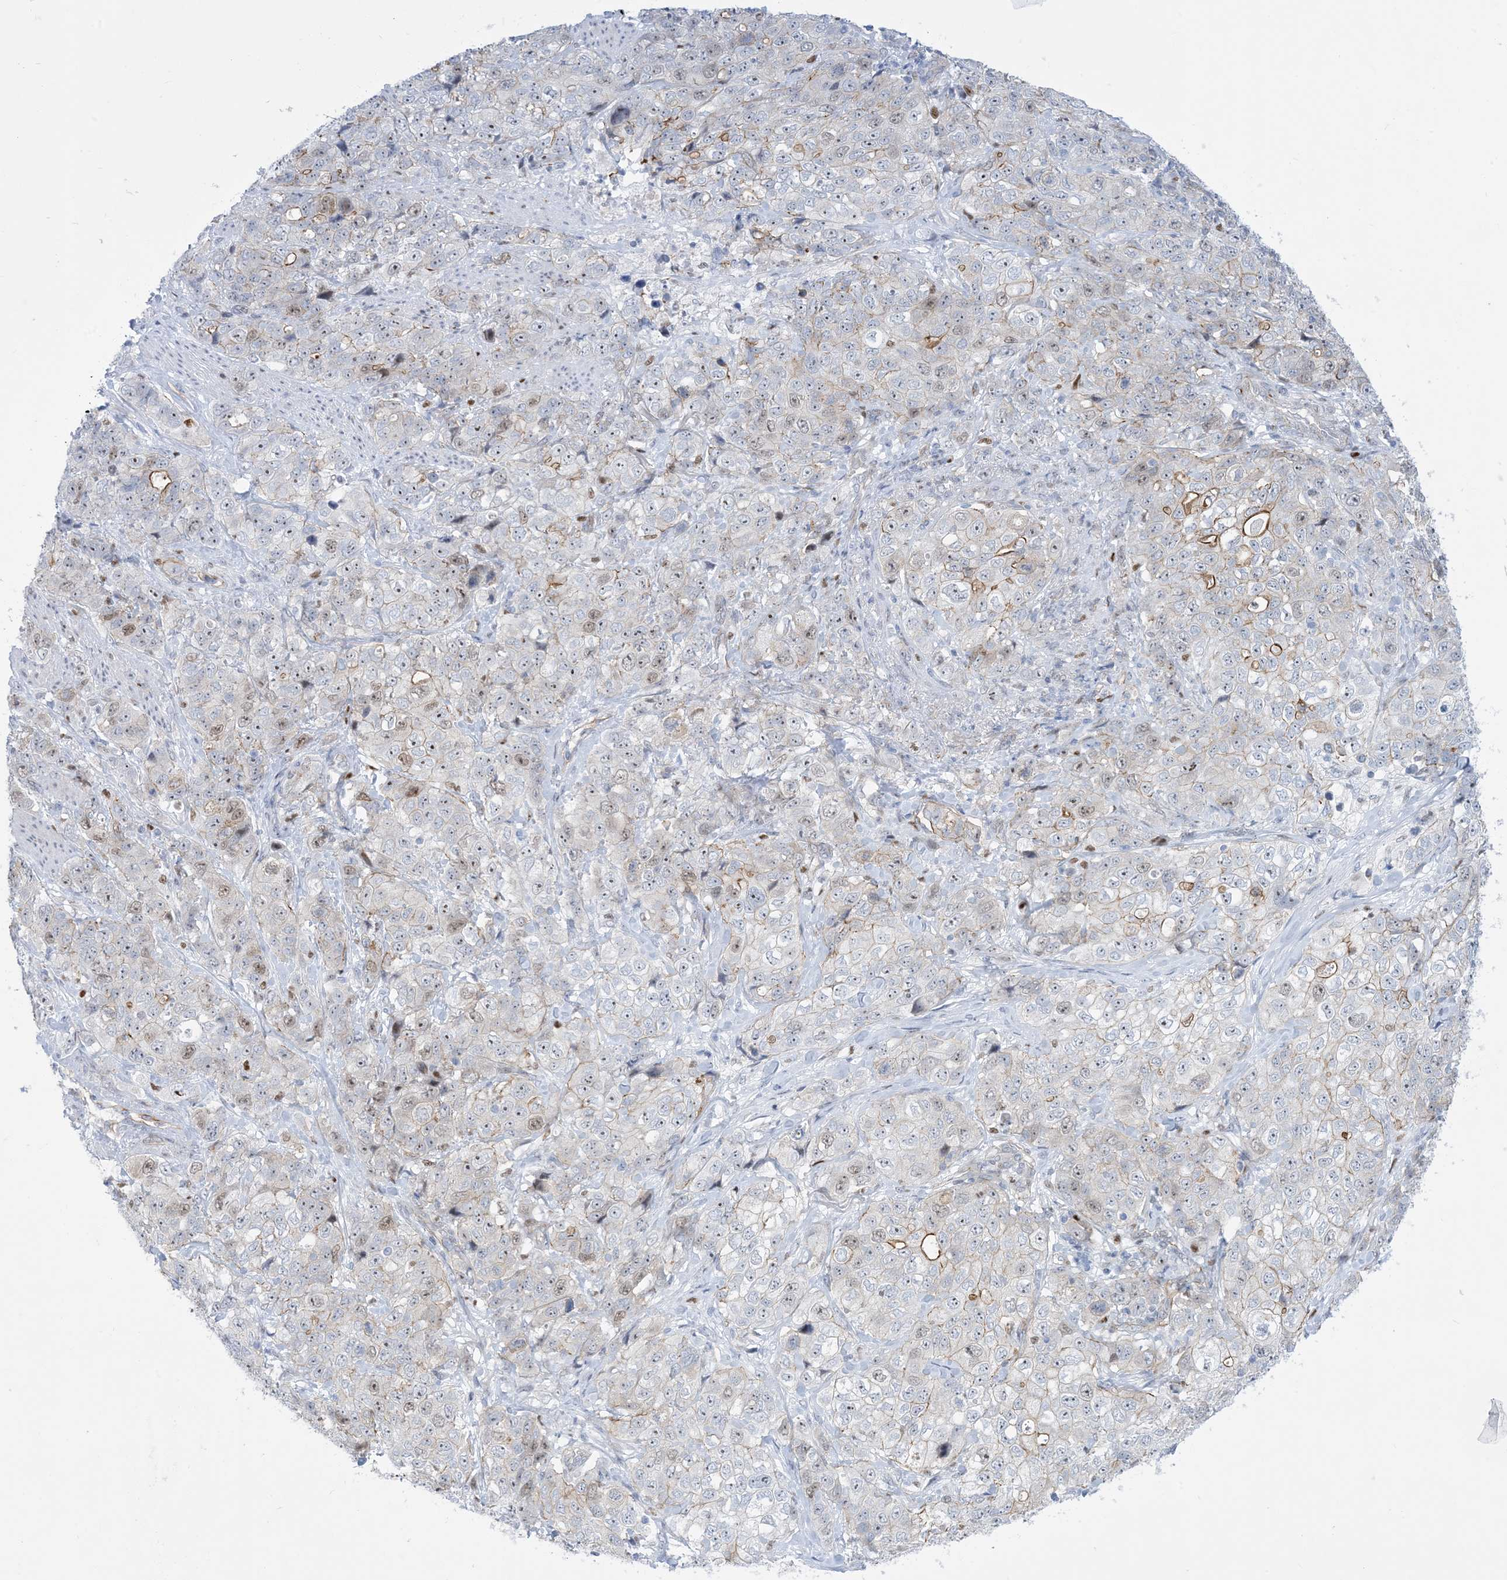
{"staining": {"intensity": "moderate", "quantity": "<25%", "location": "cytoplasmic/membranous,nuclear"}, "tissue": "stomach cancer", "cell_type": "Tumor cells", "image_type": "cancer", "snomed": [{"axis": "morphology", "description": "Adenocarcinoma, NOS"}, {"axis": "topography", "description": "Stomach"}], "caption": "Immunohistochemical staining of stomach cancer (adenocarcinoma) exhibits low levels of moderate cytoplasmic/membranous and nuclear expression in about <25% of tumor cells.", "gene": "MARS2", "patient": {"sex": "male", "age": 48}}